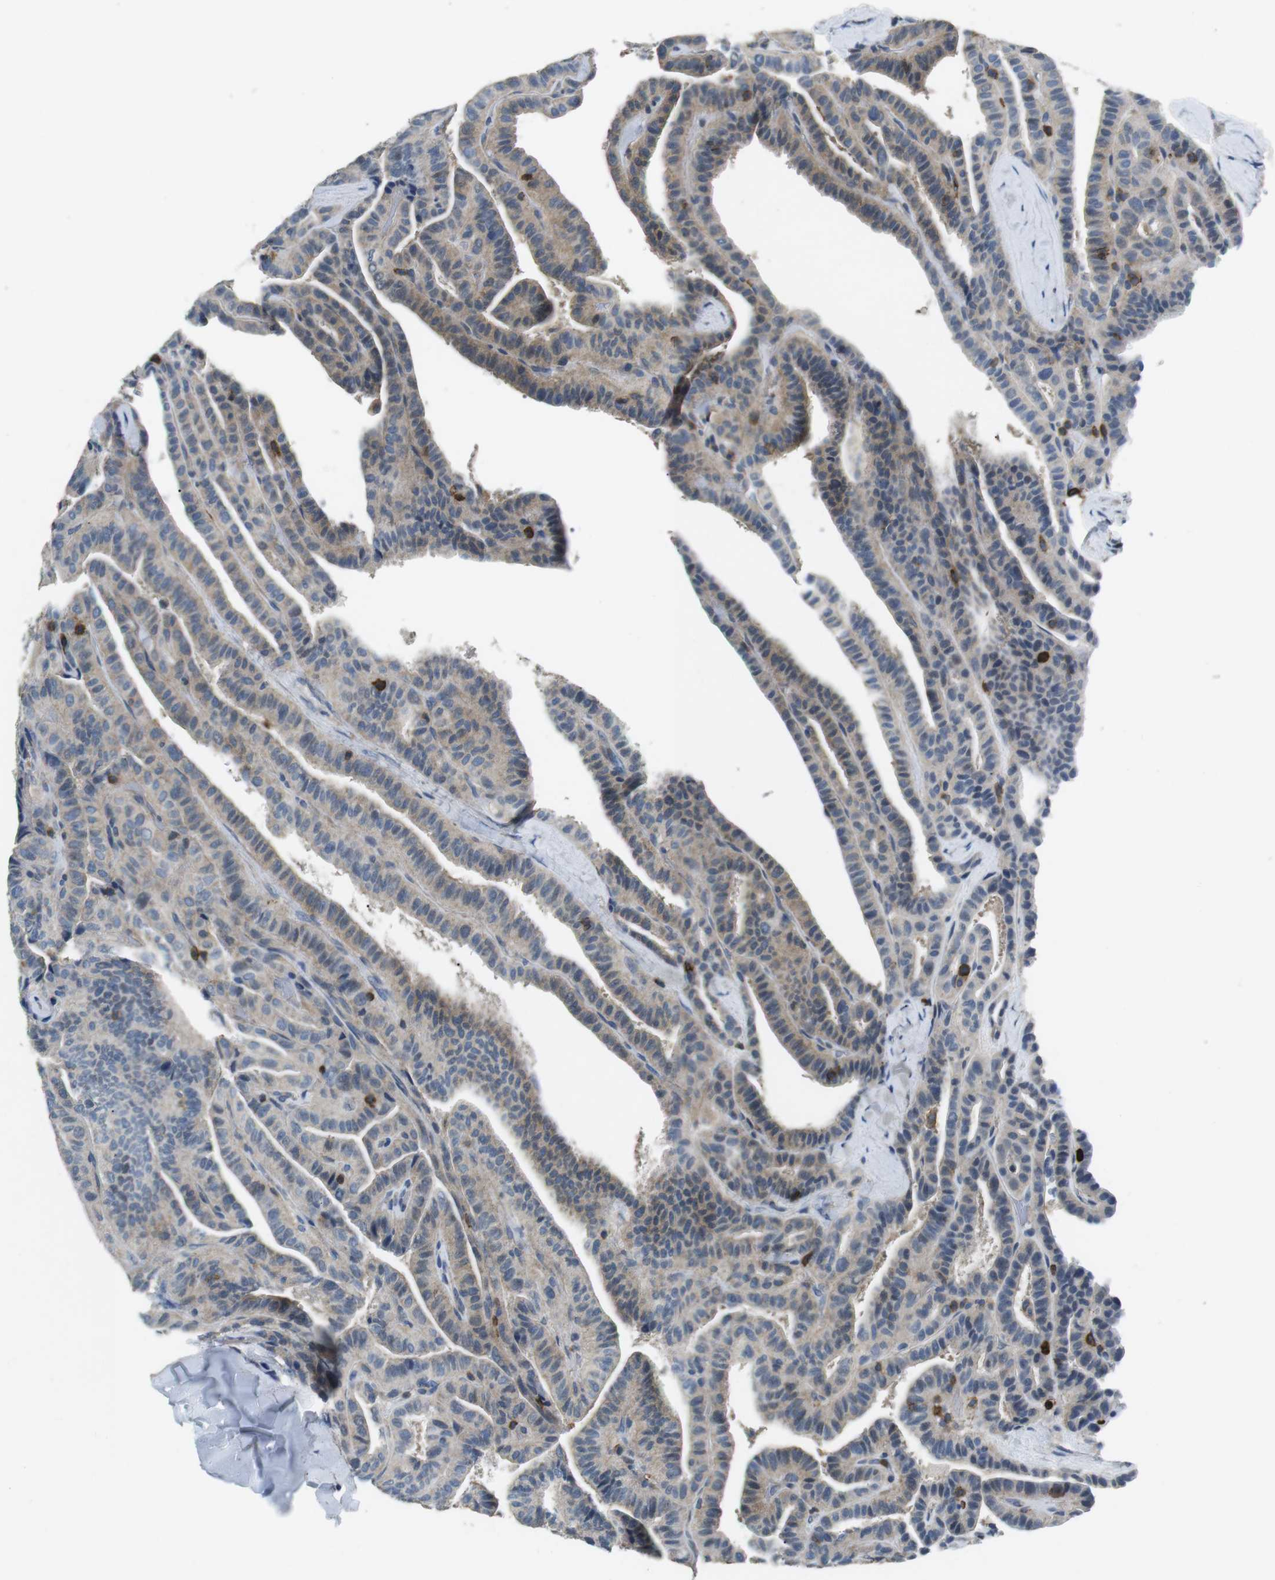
{"staining": {"intensity": "weak", "quantity": ">75%", "location": "cytoplasmic/membranous"}, "tissue": "thyroid cancer", "cell_type": "Tumor cells", "image_type": "cancer", "snomed": [{"axis": "morphology", "description": "Papillary adenocarcinoma, NOS"}, {"axis": "topography", "description": "Thyroid gland"}], "caption": "Thyroid cancer (papillary adenocarcinoma) stained with DAB immunohistochemistry (IHC) reveals low levels of weak cytoplasmic/membranous staining in about >75% of tumor cells.", "gene": "CD6", "patient": {"sex": "male", "age": 77}}